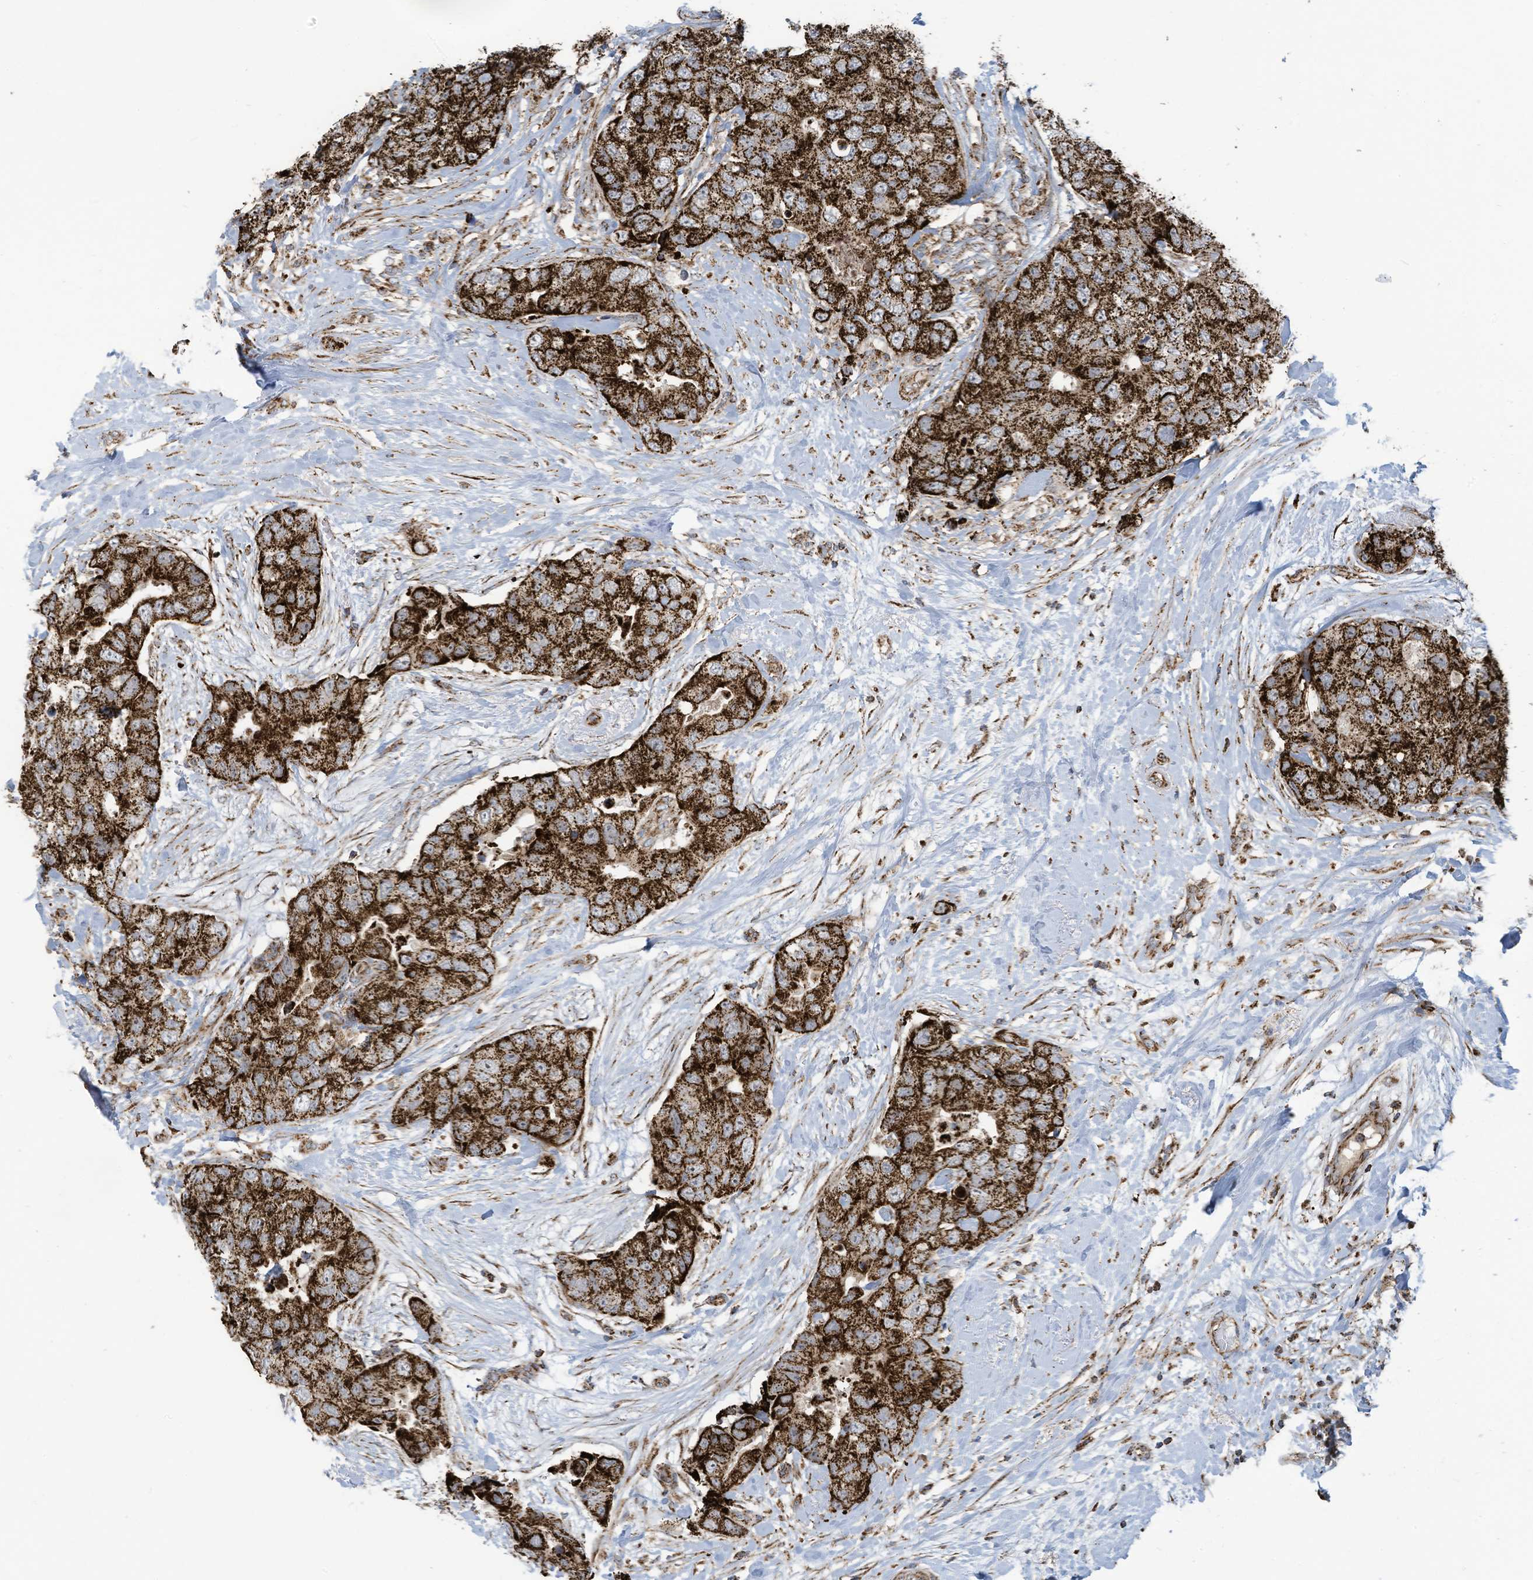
{"staining": {"intensity": "strong", "quantity": ">75%", "location": "cytoplasmic/membranous"}, "tissue": "breast cancer", "cell_type": "Tumor cells", "image_type": "cancer", "snomed": [{"axis": "morphology", "description": "Duct carcinoma"}, {"axis": "topography", "description": "Breast"}], "caption": "Brown immunohistochemical staining in human intraductal carcinoma (breast) reveals strong cytoplasmic/membranous positivity in about >75% of tumor cells.", "gene": "COX10", "patient": {"sex": "female", "age": 62}}